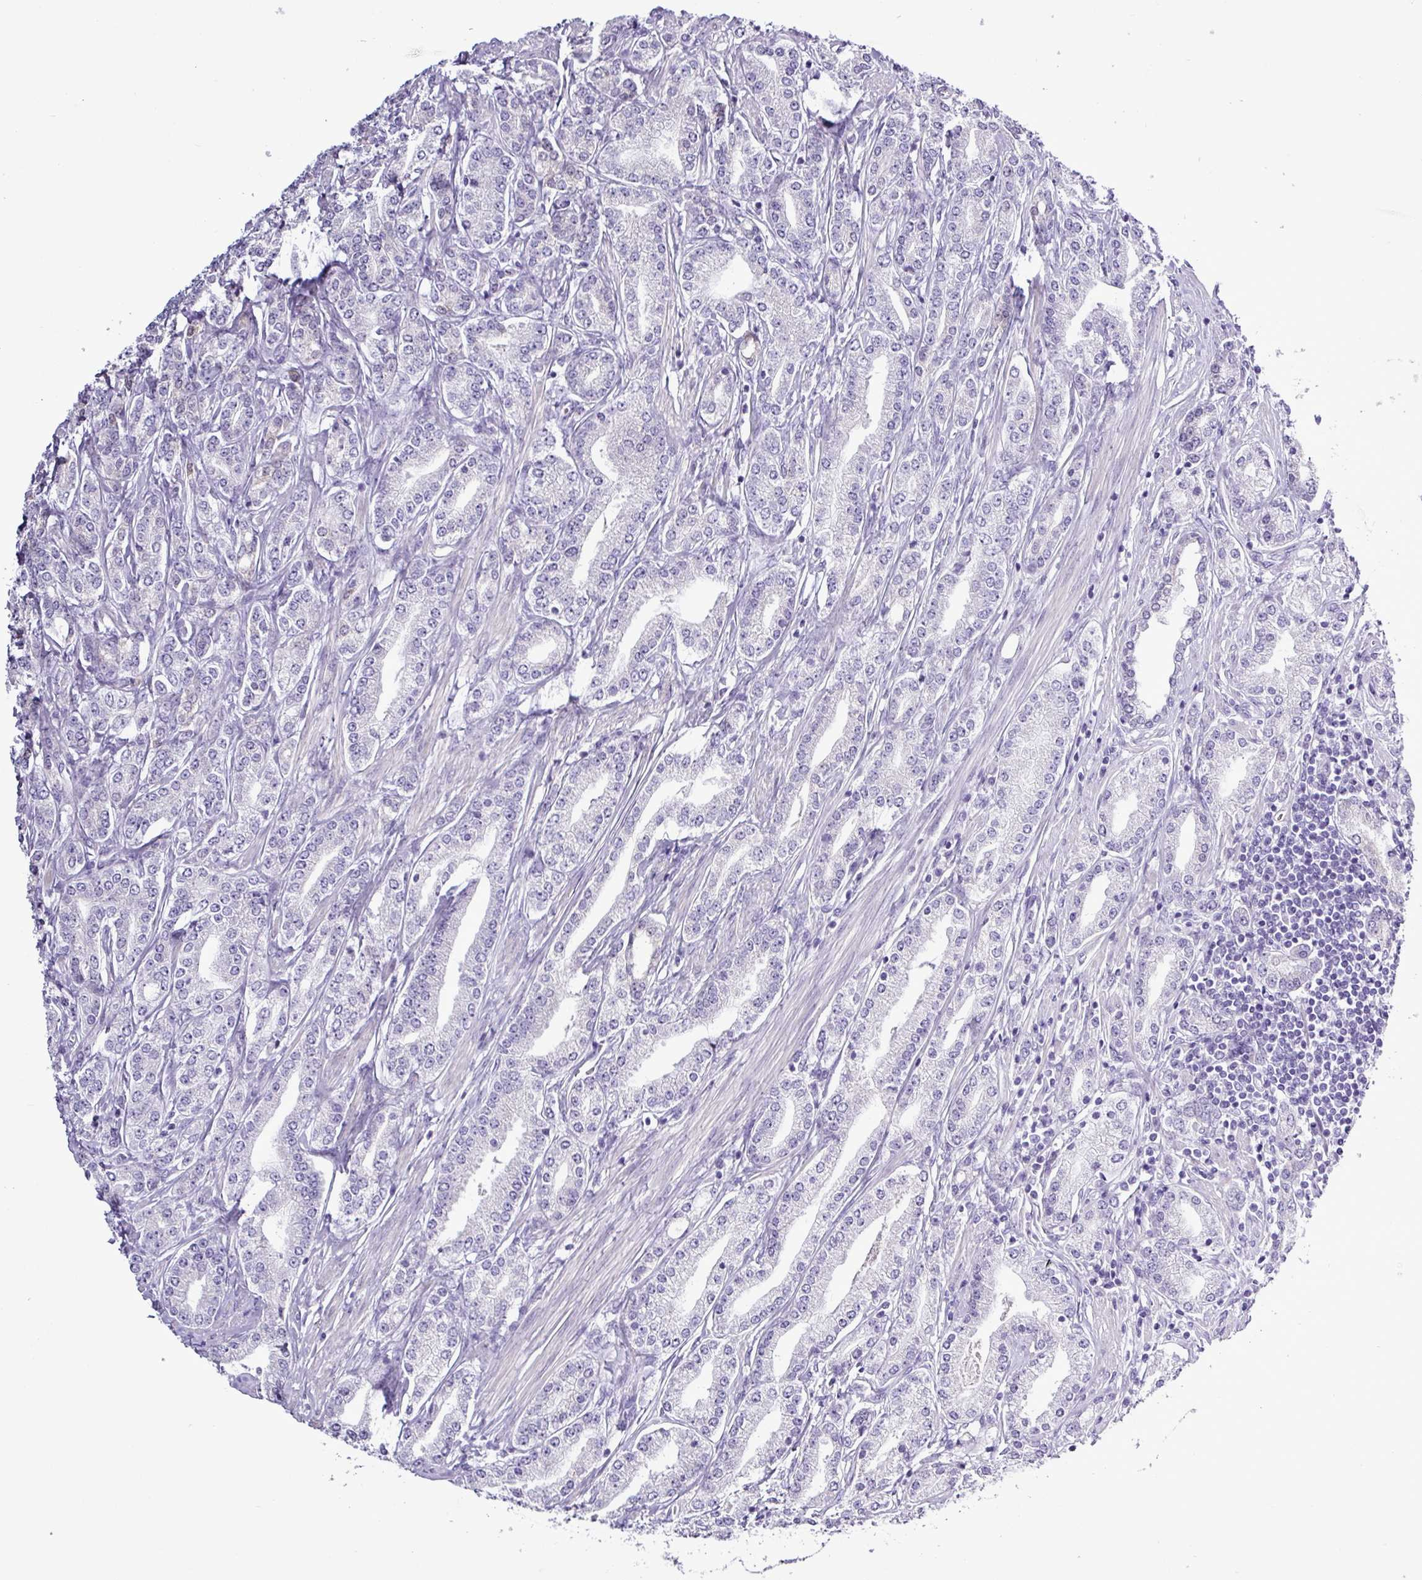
{"staining": {"intensity": "negative", "quantity": "none", "location": "none"}, "tissue": "prostate cancer", "cell_type": "Tumor cells", "image_type": "cancer", "snomed": [{"axis": "morphology", "description": "Adenocarcinoma, High grade"}, {"axis": "topography", "description": "Prostate"}], "caption": "A high-resolution micrograph shows immunohistochemistry staining of prostate adenocarcinoma (high-grade), which shows no significant expression in tumor cells.", "gene": "ALDH3A1", "patient": {"sex": "male", "age": 66}}